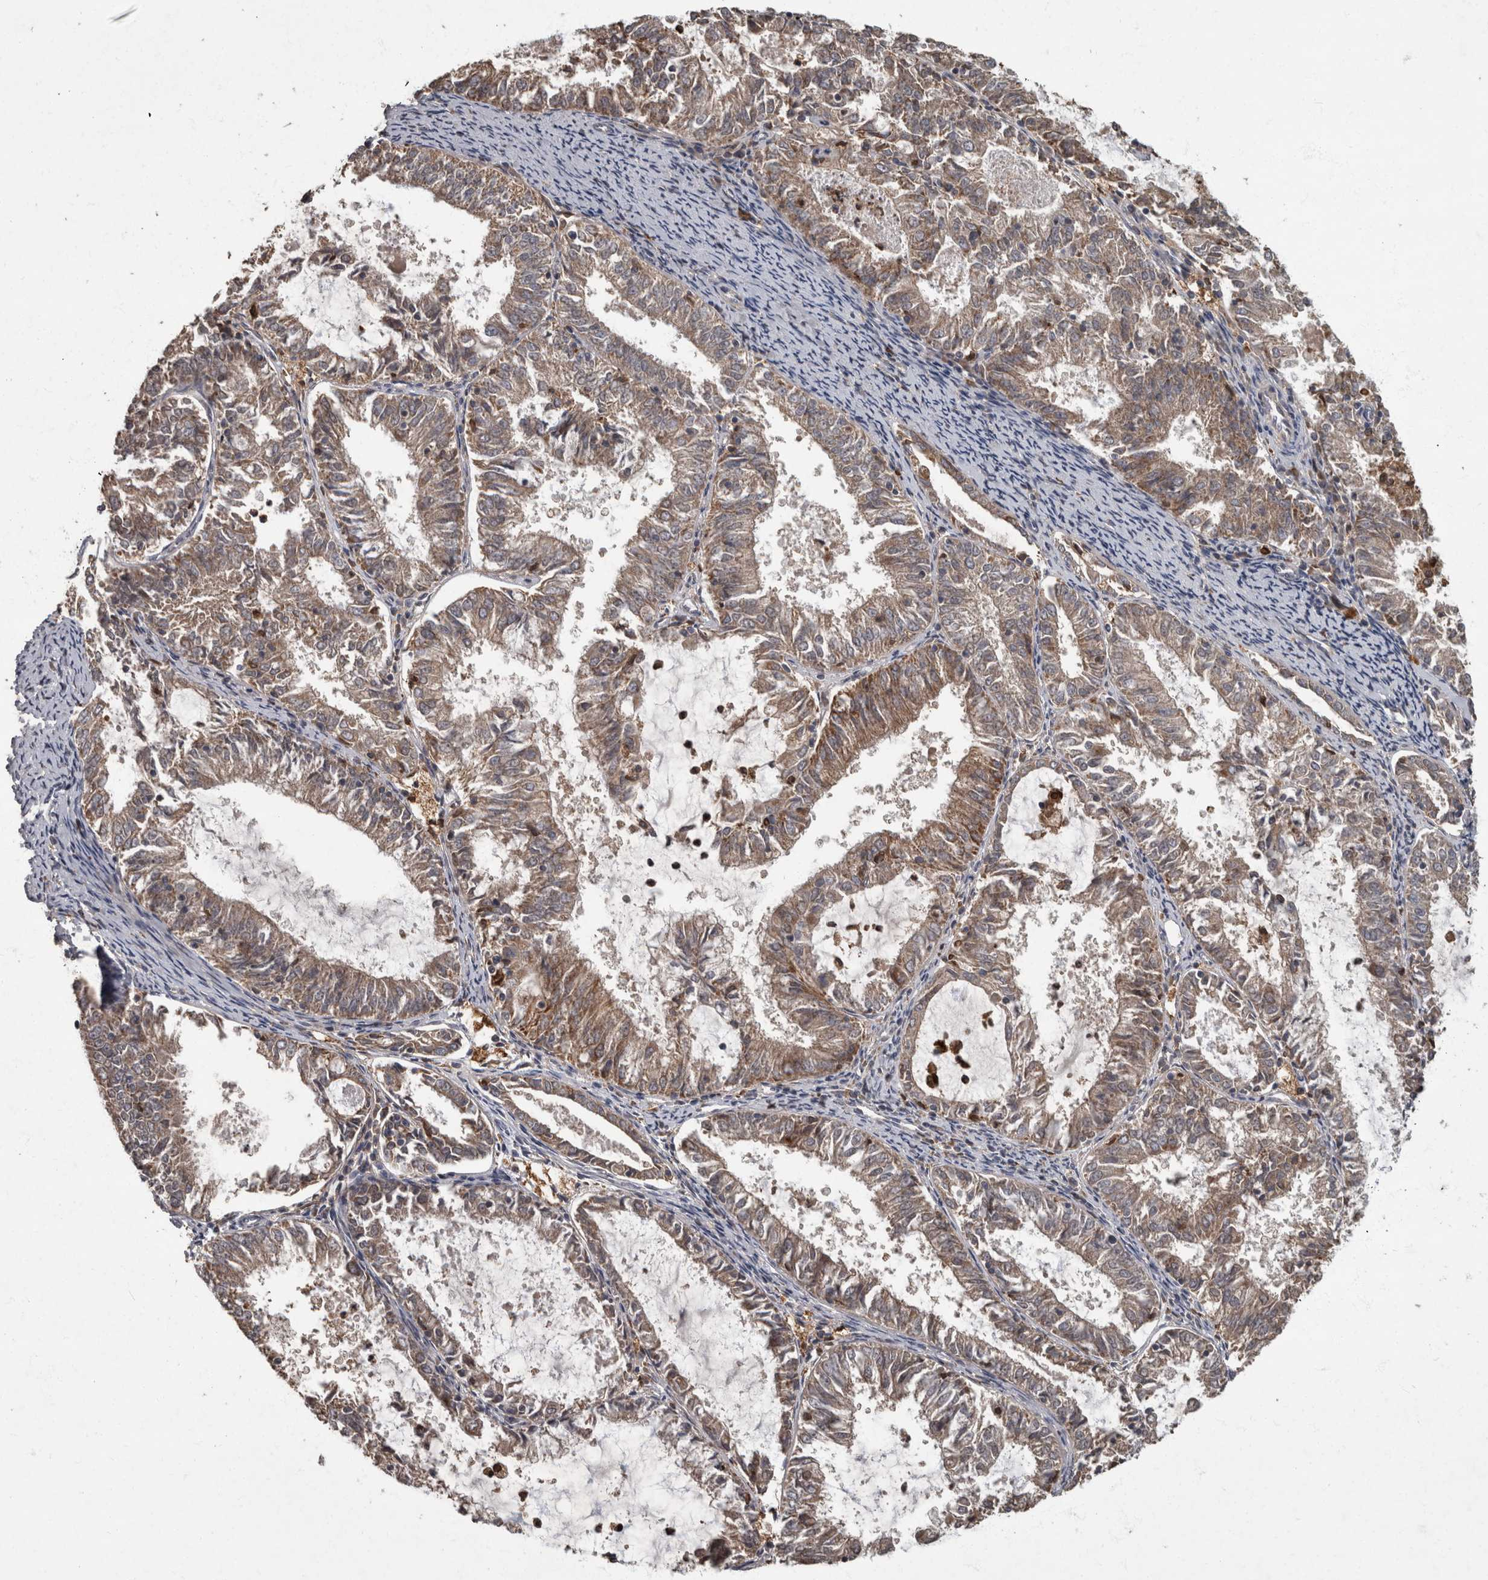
{"staining": {"intensity": "weak", "quantity": ">75%", "location": "cytoplasmic/membranous"}, "tissue": "endometrial cancer", "cell_type": "Tumor cells", "image_type": "cancer", "snomed": [{"axis": "morphology", "description": "Adenocarcinoma, NOS"}, {"axis": "topography", "description": "Endometrium"}], "caption": "A micrograph showing weak cytoplasmic/membranous positivity in approximately >75% of tumor cells in endometrial adenocarcinoma, as visualized by brown immunohistochemical staining.", "gene": "PPP1R3C", "patient": {"sex": "female", "age": 57}}